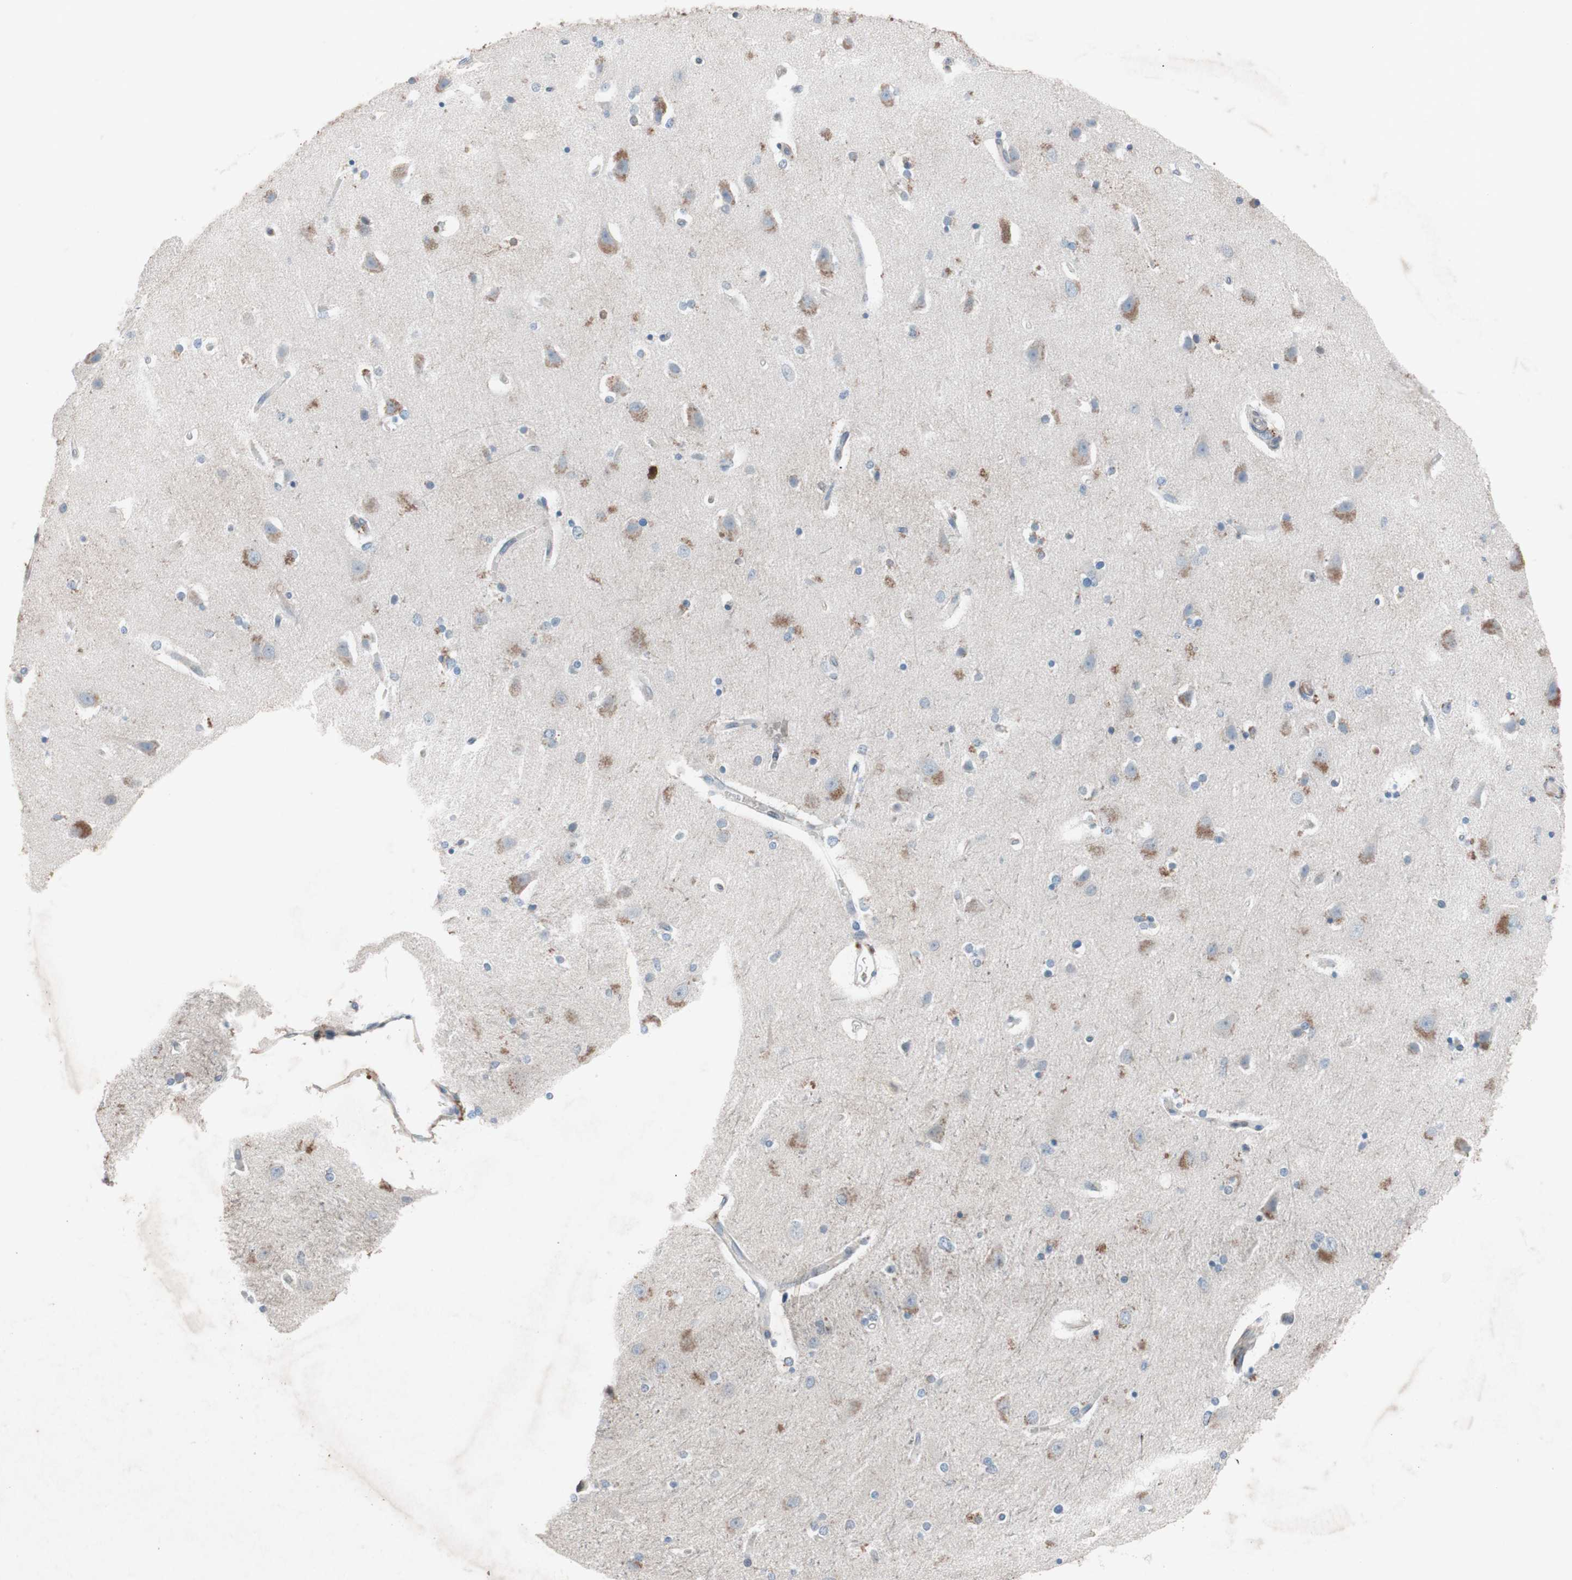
{"staining": {"intensity": "weak", "quantity": "<25%", "location": "cytoplasmic/membranous"}, "tissue": "caudate", "cell_type": "Glial cells", "image_type": "normal", "snomed": [{"axis": "morphology", "description": "Normal tissue, NOS"}, {"axis": "topography", "description": "Lateral ventricle wall"}], "caption": "DAB immunohistochemical staining of normal human caudate shows no significant positivity in glial cells.", "gene": "GRB7", "patient": {"sex": "female", "age": 54}}